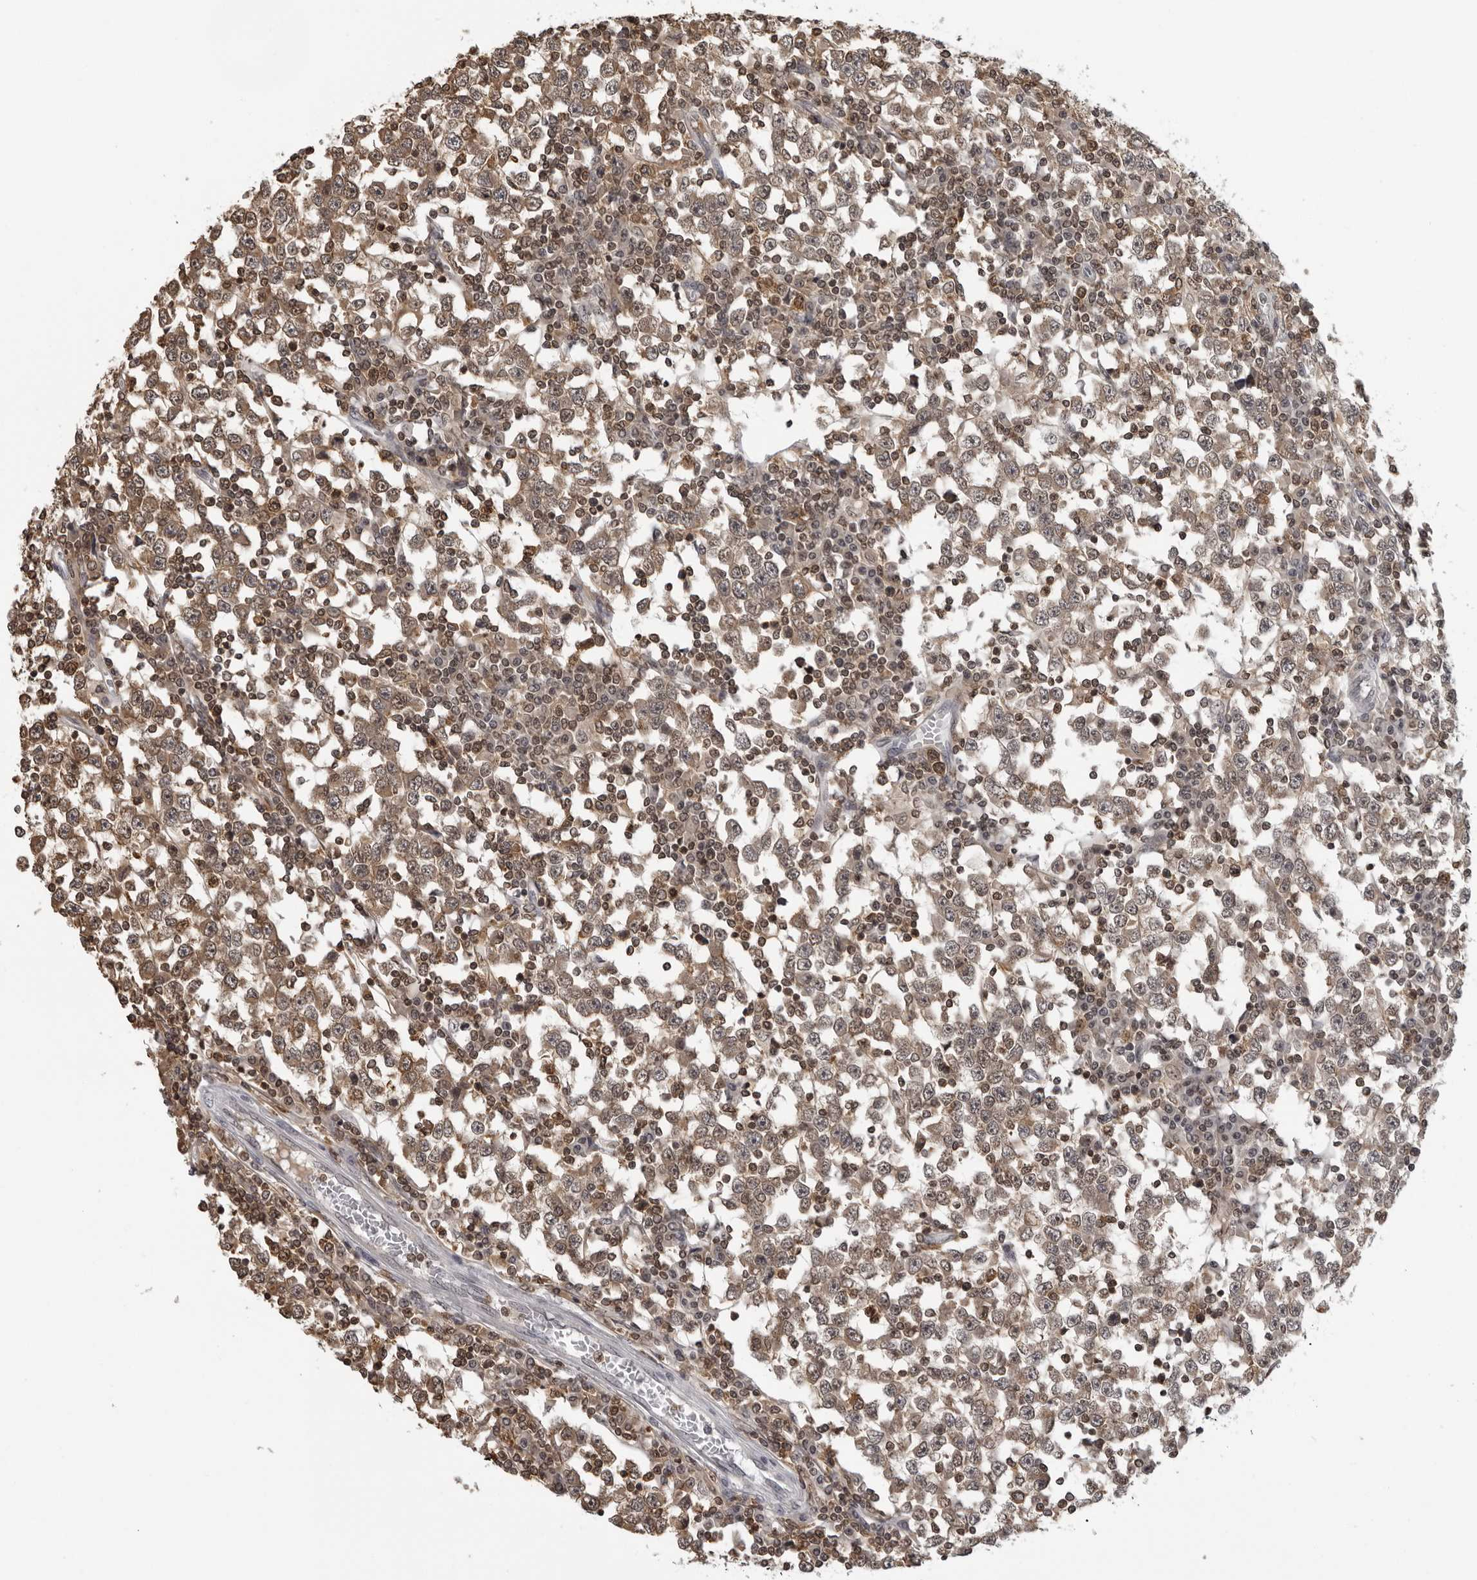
{"staining": {"intensity": "weak", "quantity": ">75%", "location": "cytoplasmic/membranous"}, "tissue": "testis cancer", "cell_type": "Tumor cells", "image_type": "cancer", "snomed": [{"axis": "morphology", "description": "Seminoma, NOS"}, {"axis": "topography", "description": "Testis"}], "caption": "DAB (3,3'-diaminobenzidine) immunohistochemical staining of testis cancer (seminoma) shows weak cytoplasmic/membranous protein positivity in approximately >75% of tumor cells.", "gene": "HSPH1", "patient": {"sex": "male", "age": 65}}